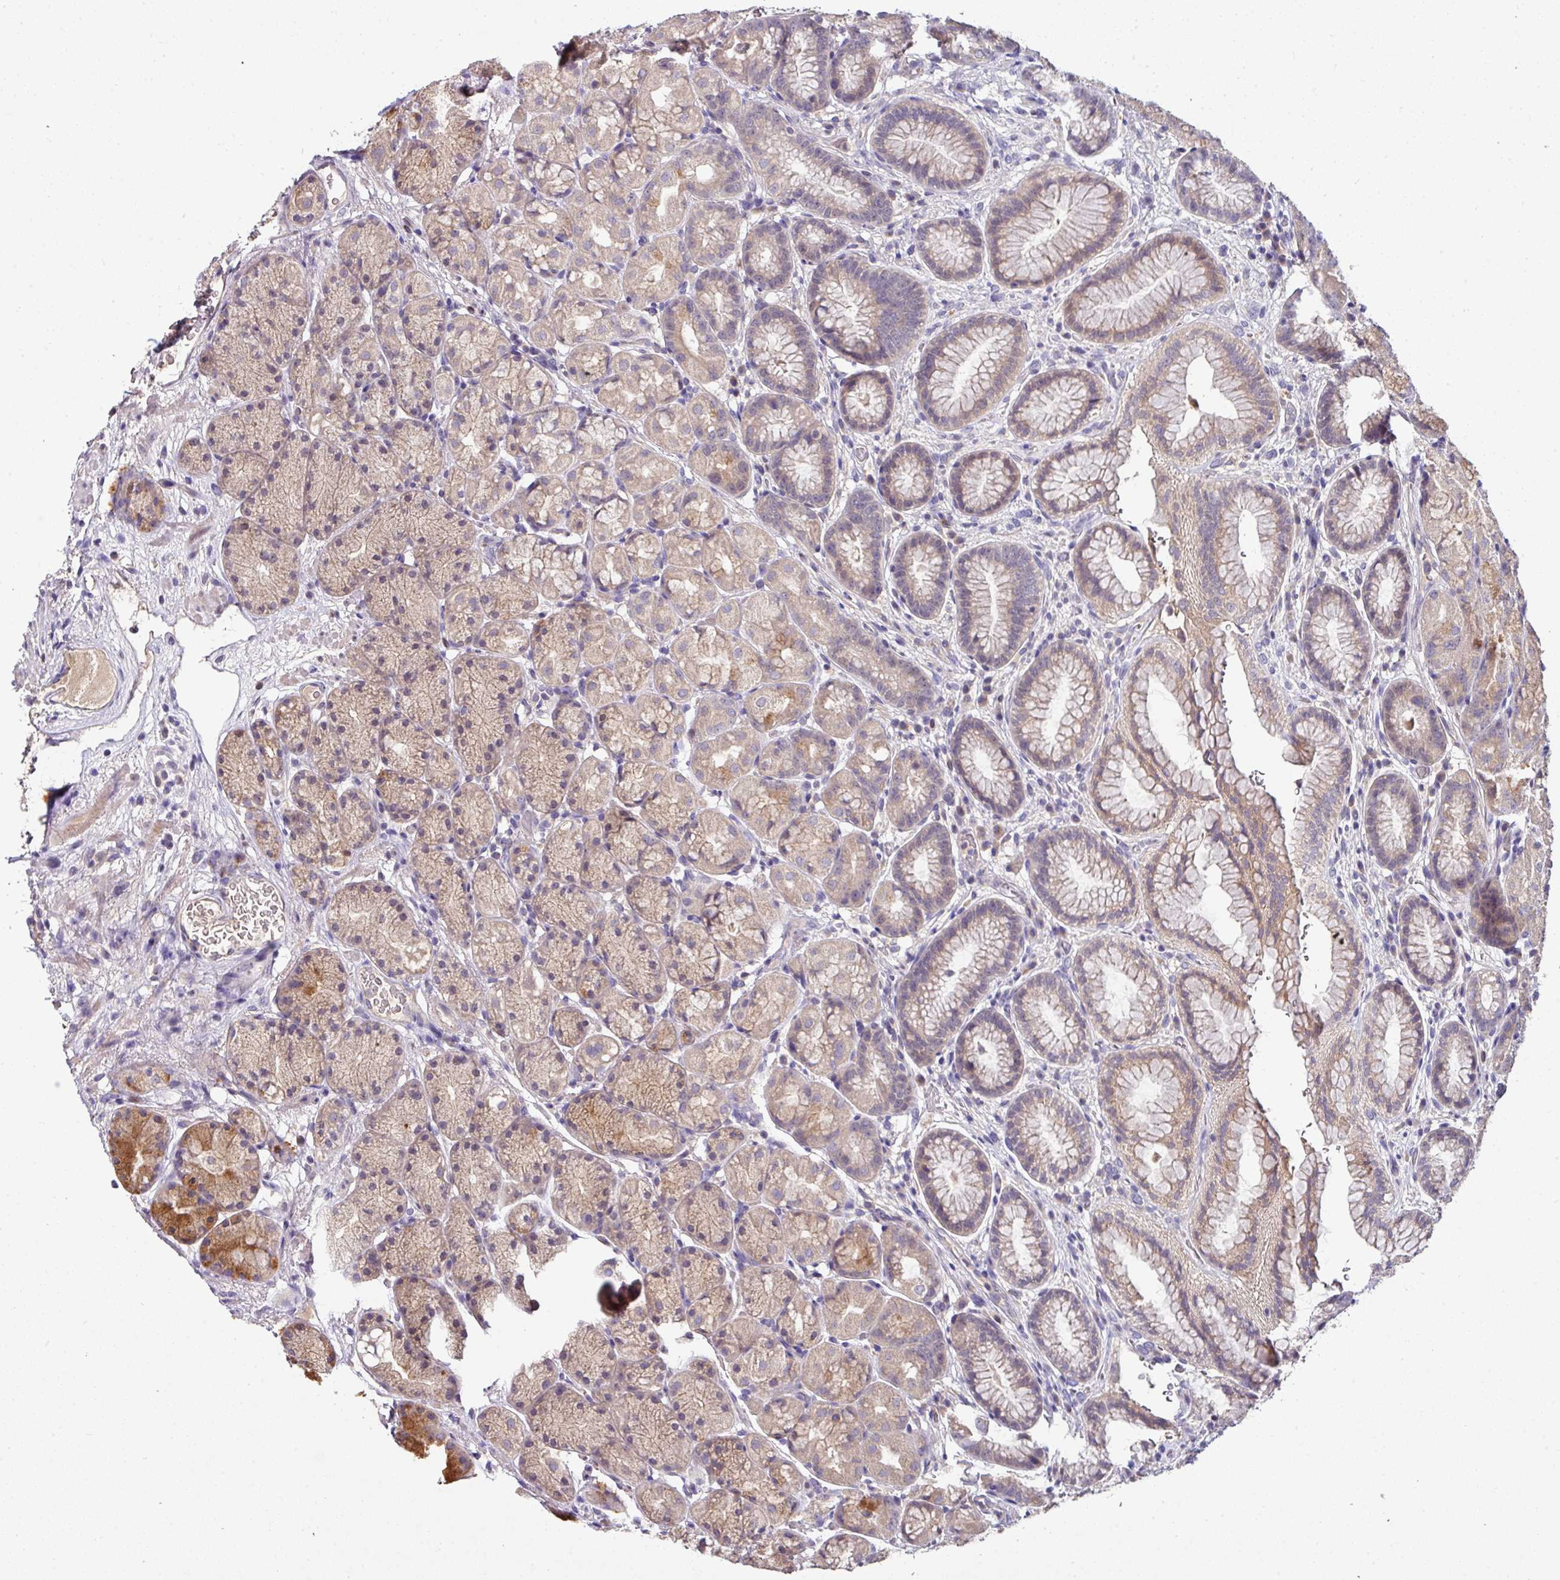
{"staining": {"intensity": "weak", "quantity": ">75%", "location": "cytoplasmic/membranous"}, "tissue": "stomach", "cell_type": "Glandular cells", "image_type": "normal", "snomed": [{"axis": "morphology", "description": "Normal tissue, NOS"}, {"axis": "topography", "description": "Stomach"}], "caption": "DAB immunohistochemical staining of unremarkable stomach shows weak cytoplasmic/membranous protein expression in about >75% of glandular cells. (Stains: DAB in brown, nuclei in blue, Microscopy: brightfield microscopy at high magnification).", "gene": "AEBP2", "patient": {"sex": "male", "age": 63}}